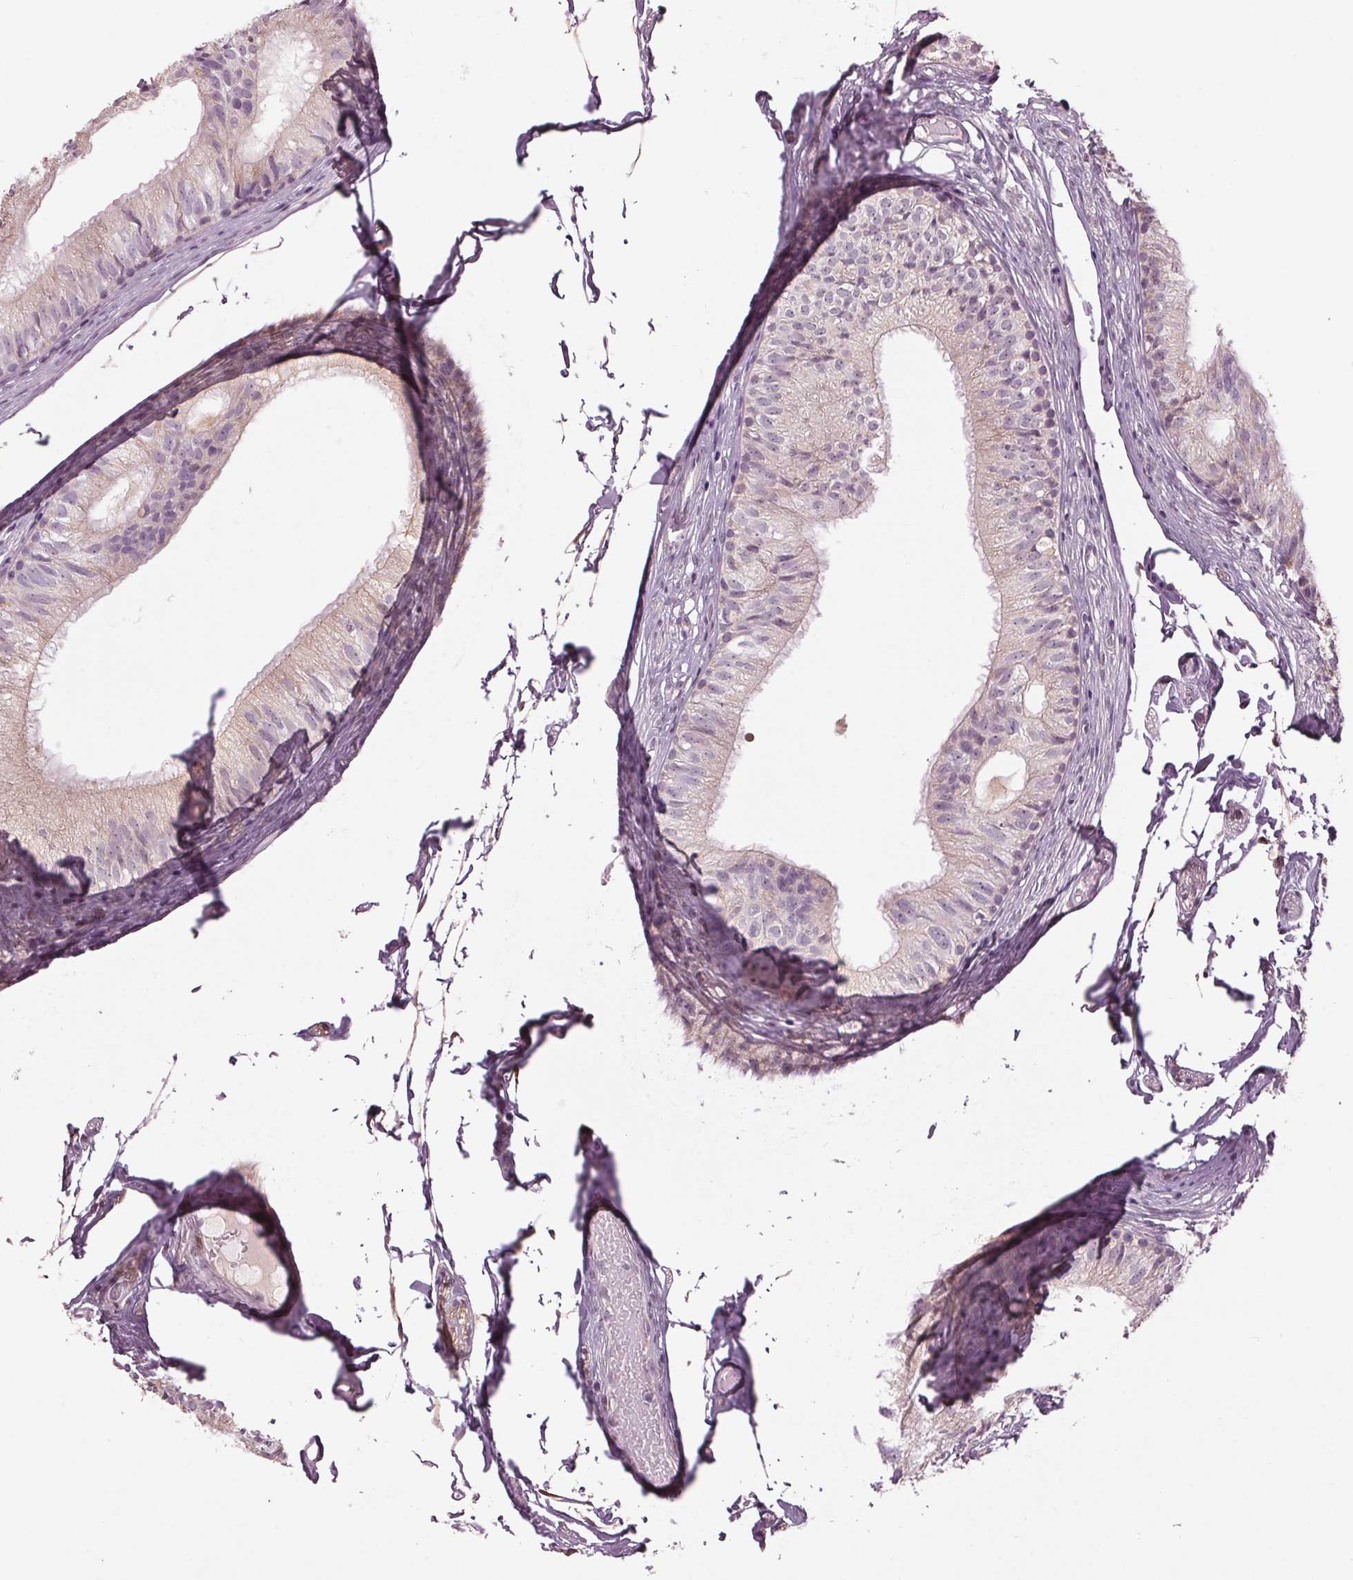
{"staining": {"intensity": "negative", "quantity": "none", "location": "none"}, "tissue": "epididymis", "cell_type": "Glandular cells", "image_type": "normal", "snomed": [{"axis": "morphology", "description": "Normal tissue, NOS"}, {"axis": "topography", "description": "Epididymis"}], "caption": "Immunohistochemical staining of normal epididymis reveals no significant positivity in glandular cells.", "gene": "ZNF605", "patient": {"sex": "male", "age": 29}}